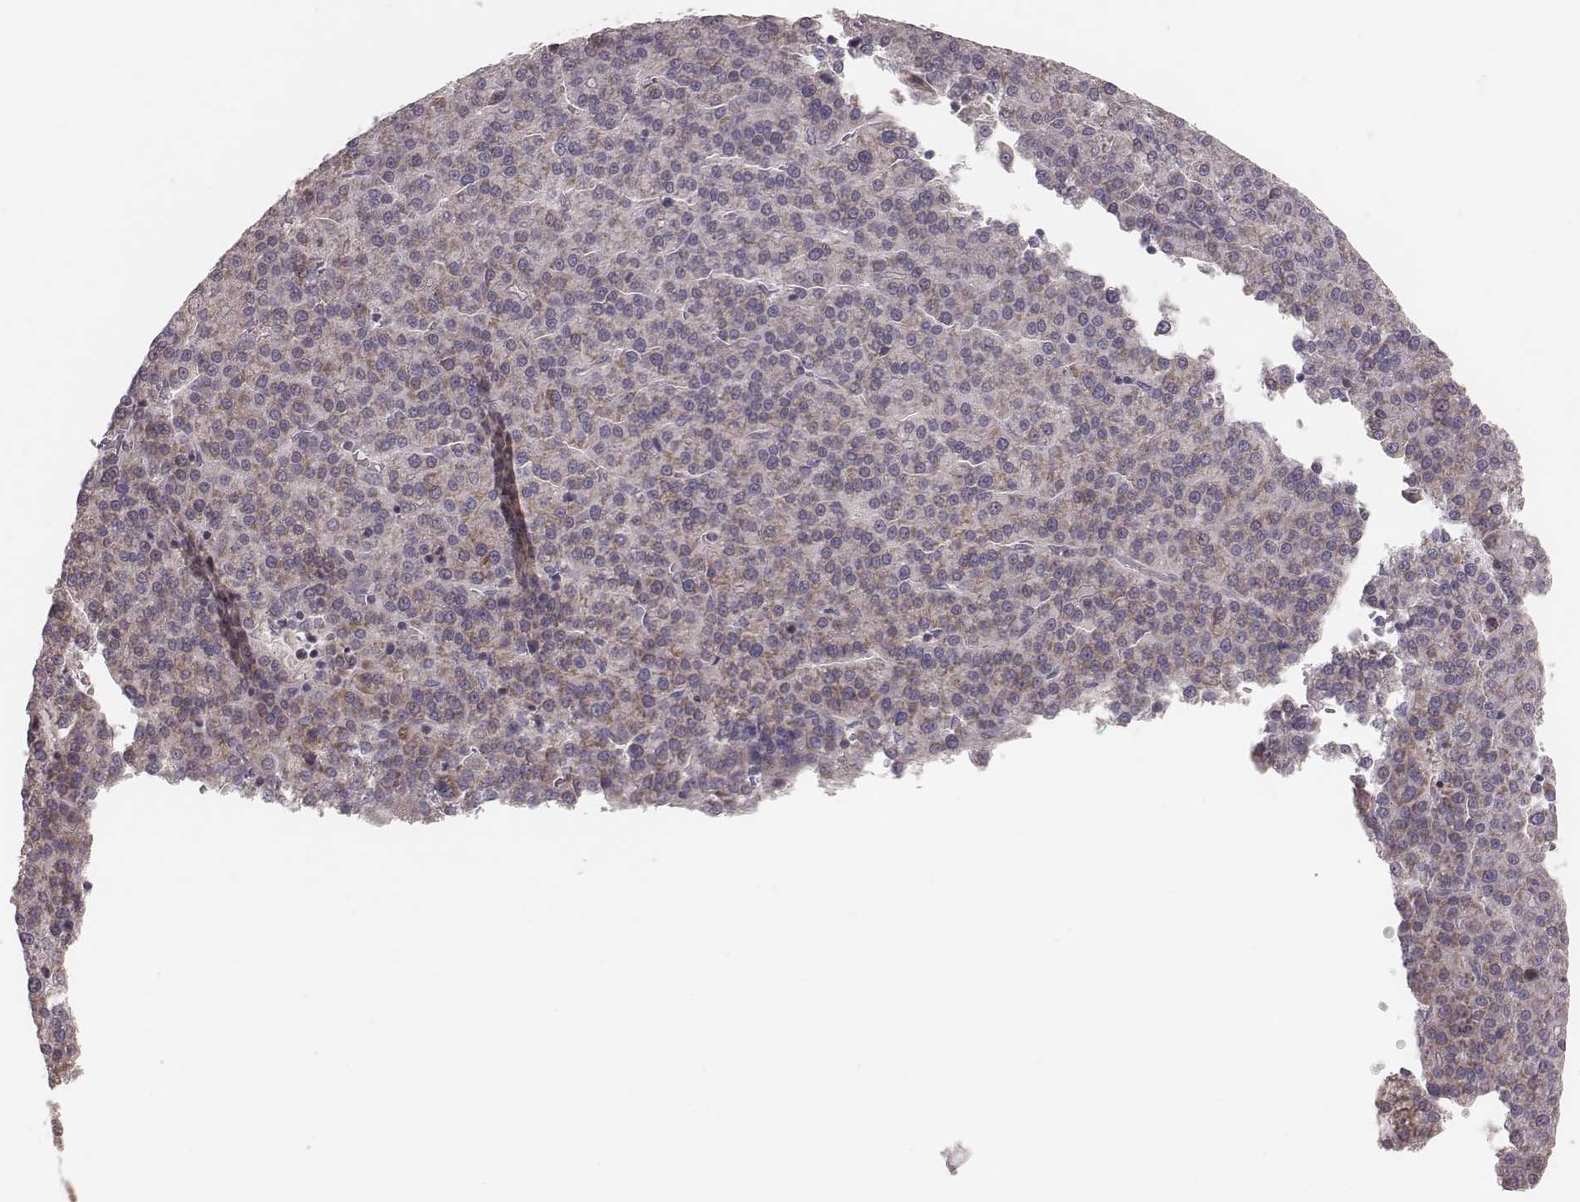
{"staining": {"intensity": "weak", "quantity": "<25%", "location": "cytoplasmic/membranous"}, "tissue": "liver cancer", "cell_type": "Tumor cells", "image_type": "cancer", "snomed": [{"axis": "morphology", "description": "Carcinoma, Hepatocellular, NOS"}, {"axis": "topography", "description": "Liver"}], "caption": "Immunohistochemical staining of liver hepatocellular carcinoma exhibits no significant positivity in tumor cells. (Immunohistochemistry (ihc), brightfield microscopy, high magnification).", "gene": "MRPS27", "patient": {"sex": "female", "age": 58}}